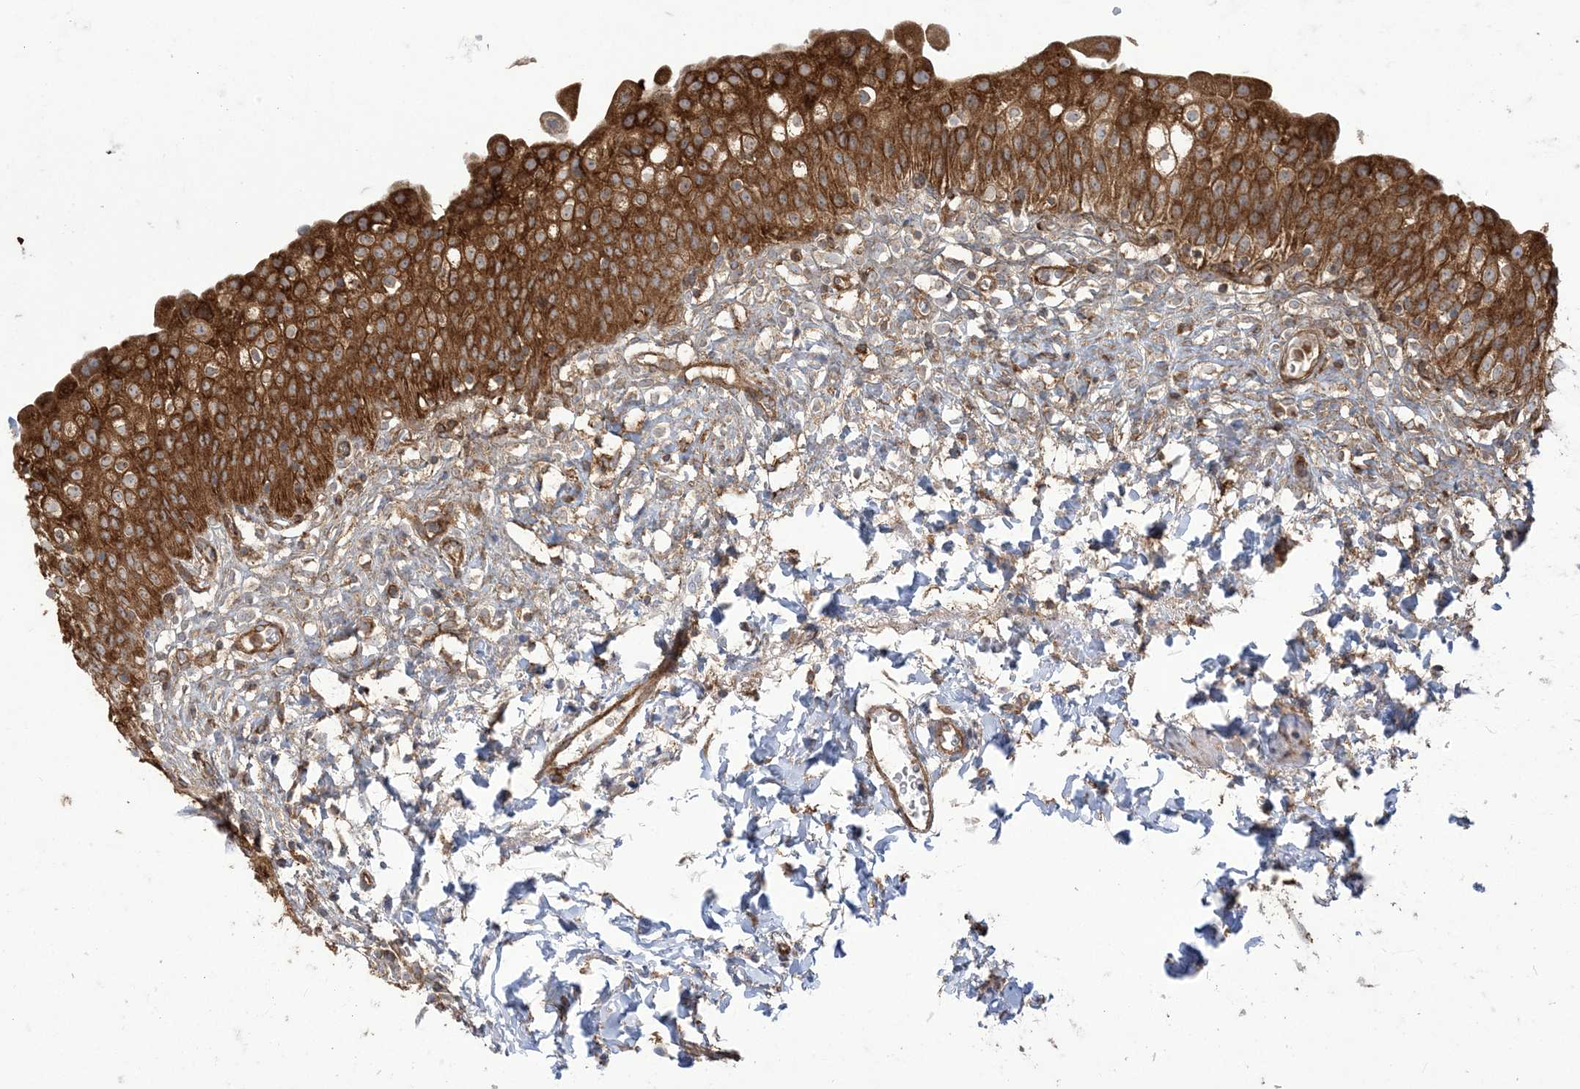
{"staining": {"intensity": "strong", "quantity": ">75%", "location": "cytoplasmic/membranous"}, "tissue": "urinary bladder", "cell_type": "Urothelial cells", "image_type": "normal", "snomed": [{"axis": "morphology", "description": "Normal tissue, NOS"}, {"axis": "topography", "description": "Urinary bladder"}], "caption": "Strong cytoplasmic/membranous protein staining is seen in about >75% of urothelial cells in urinary bladder. (DAB = brown stain, brightfield microscopy at high magnification).", "gene": "DERL3", "patient": {"sex": "male", "age": 55}}